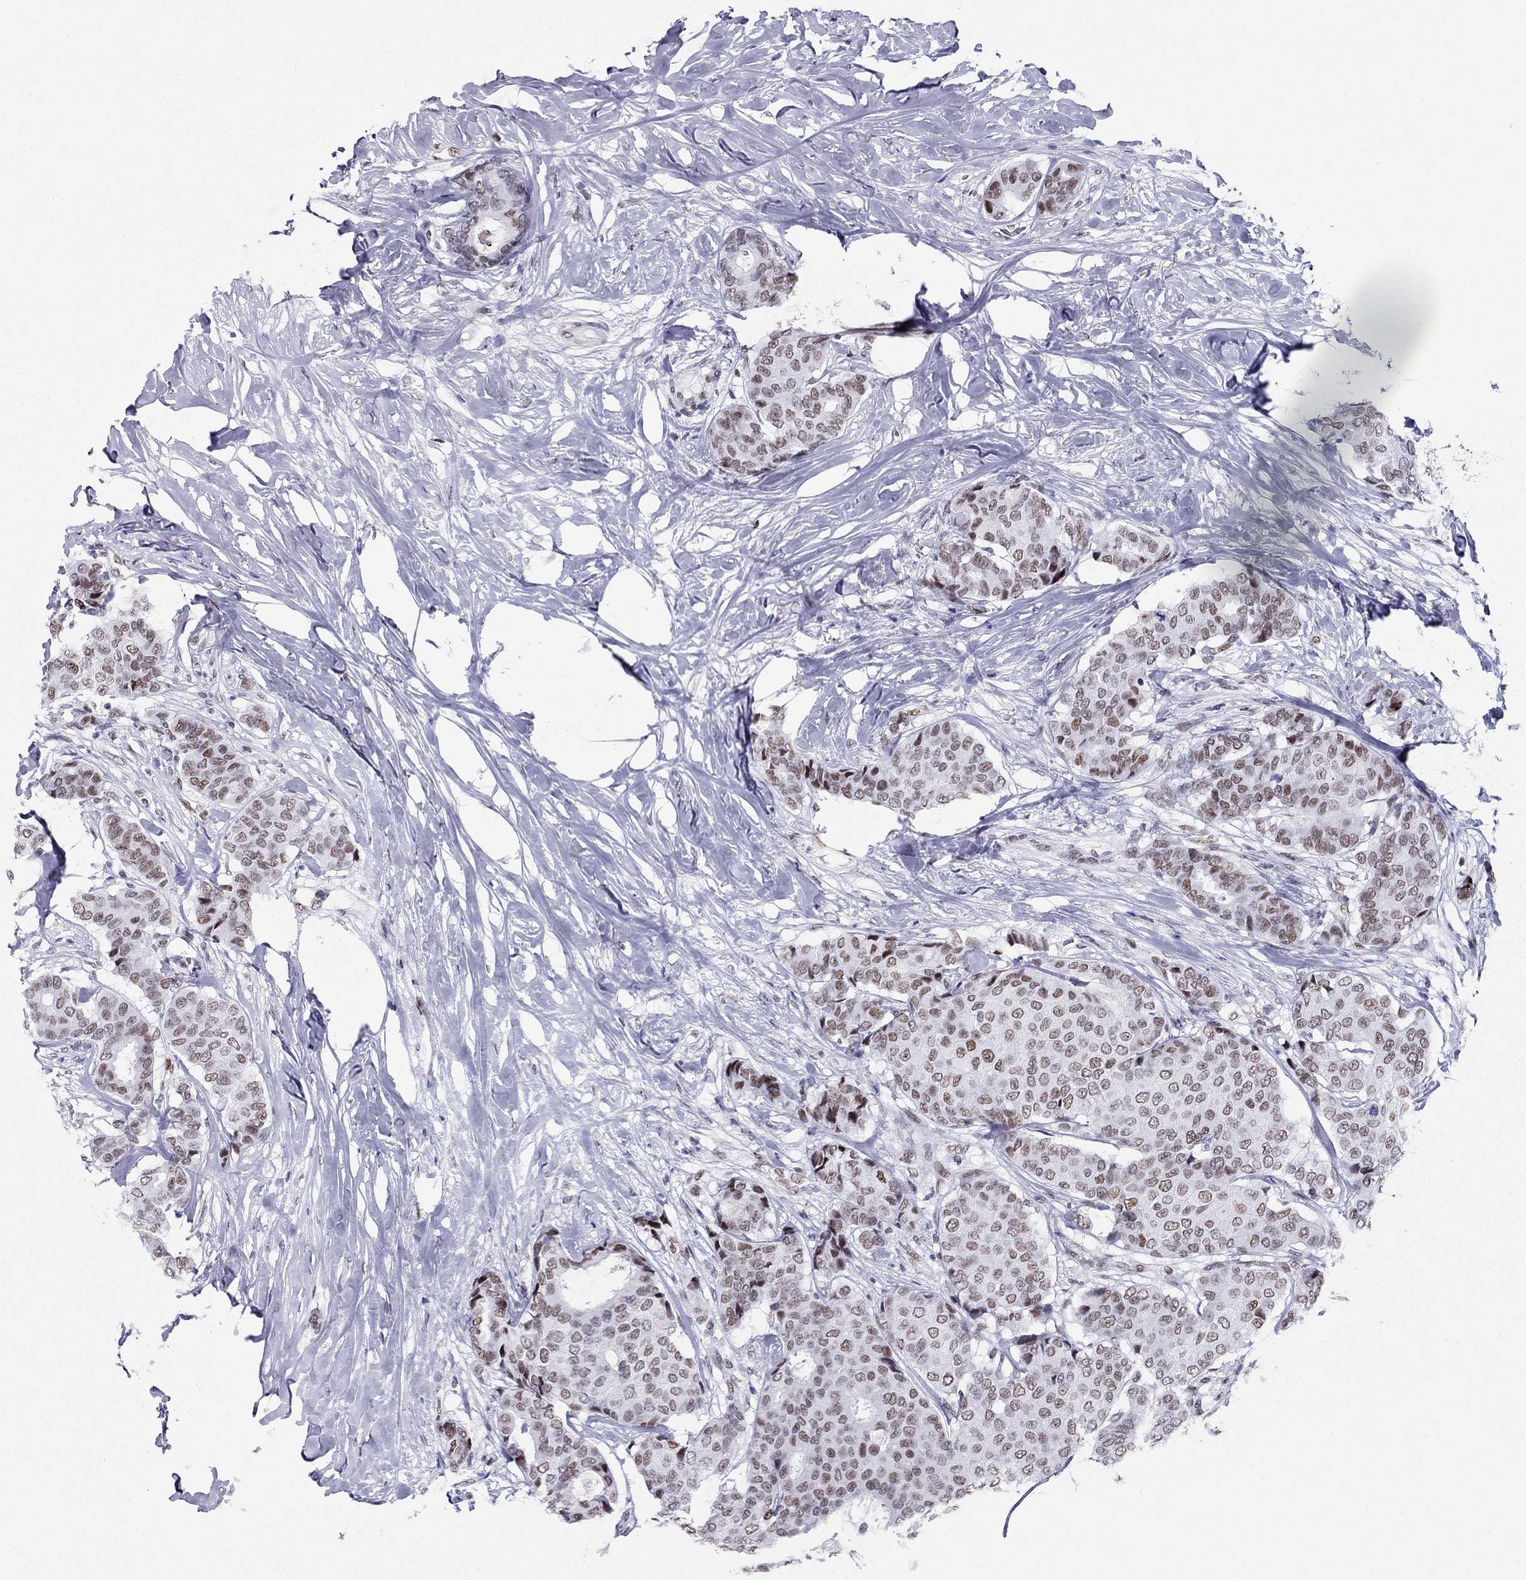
{"staining": {"intensity": "moderate", "quantity": ">75%", "location": "nuclear"}, "tissue": "breast cancer", "cell_type": "Tumor cells", "image_type": "cancer", "snomed": [{"axis": "morphology", "description": "Duct carcinoma"}, {"axis": "topography", "description": "Breast"}], "caption": "The histopathology image displays a brown stain indicating the presence of a protein in the nuclear of tumor cells in infiltrating ductal carcinoma (breast).", "gene": "PPM1G", "patient": {"sex": "female", "age": 75}}